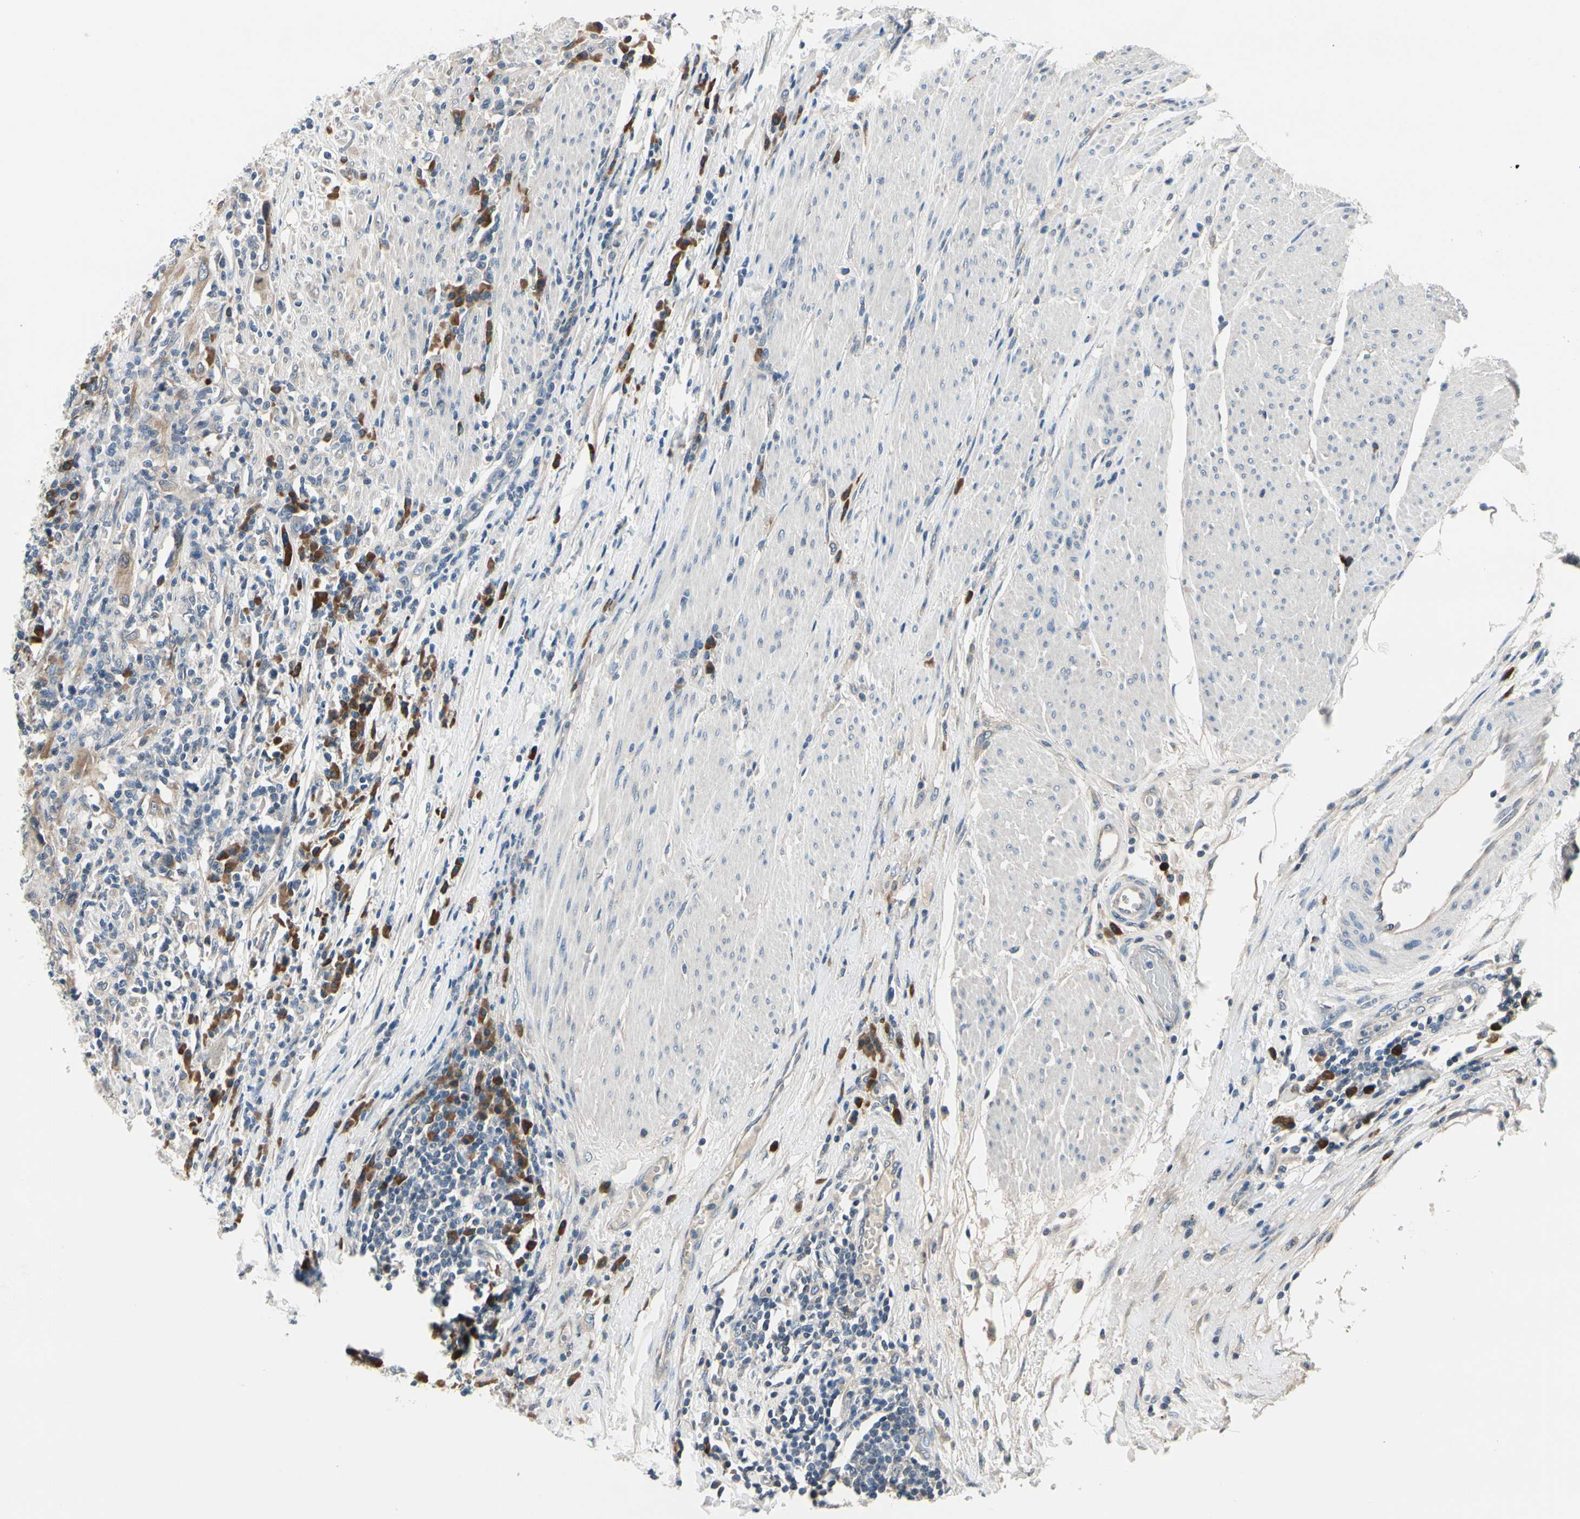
{"staining": {"intensity": "weak", "quantity": "25%-75%", "location": "cytoplasmic/membranous"}, "tissue": "urothelial cancer", "cell_type": "Tumor cells", "image_type": "cancer", "snomed": [{"axis": "morphology", "description": "Urothelial carcinoma, High grade"}, {"axis": "topography", "description": "Urinary bladder"}], "caption": "The immunohistochemical stain labels weak cytoplasmic/membranous staining in tumor cells of urothelial cancer tissue.", "gene": "SELENOK", "patient": {"sex": "male", "age": 61}}